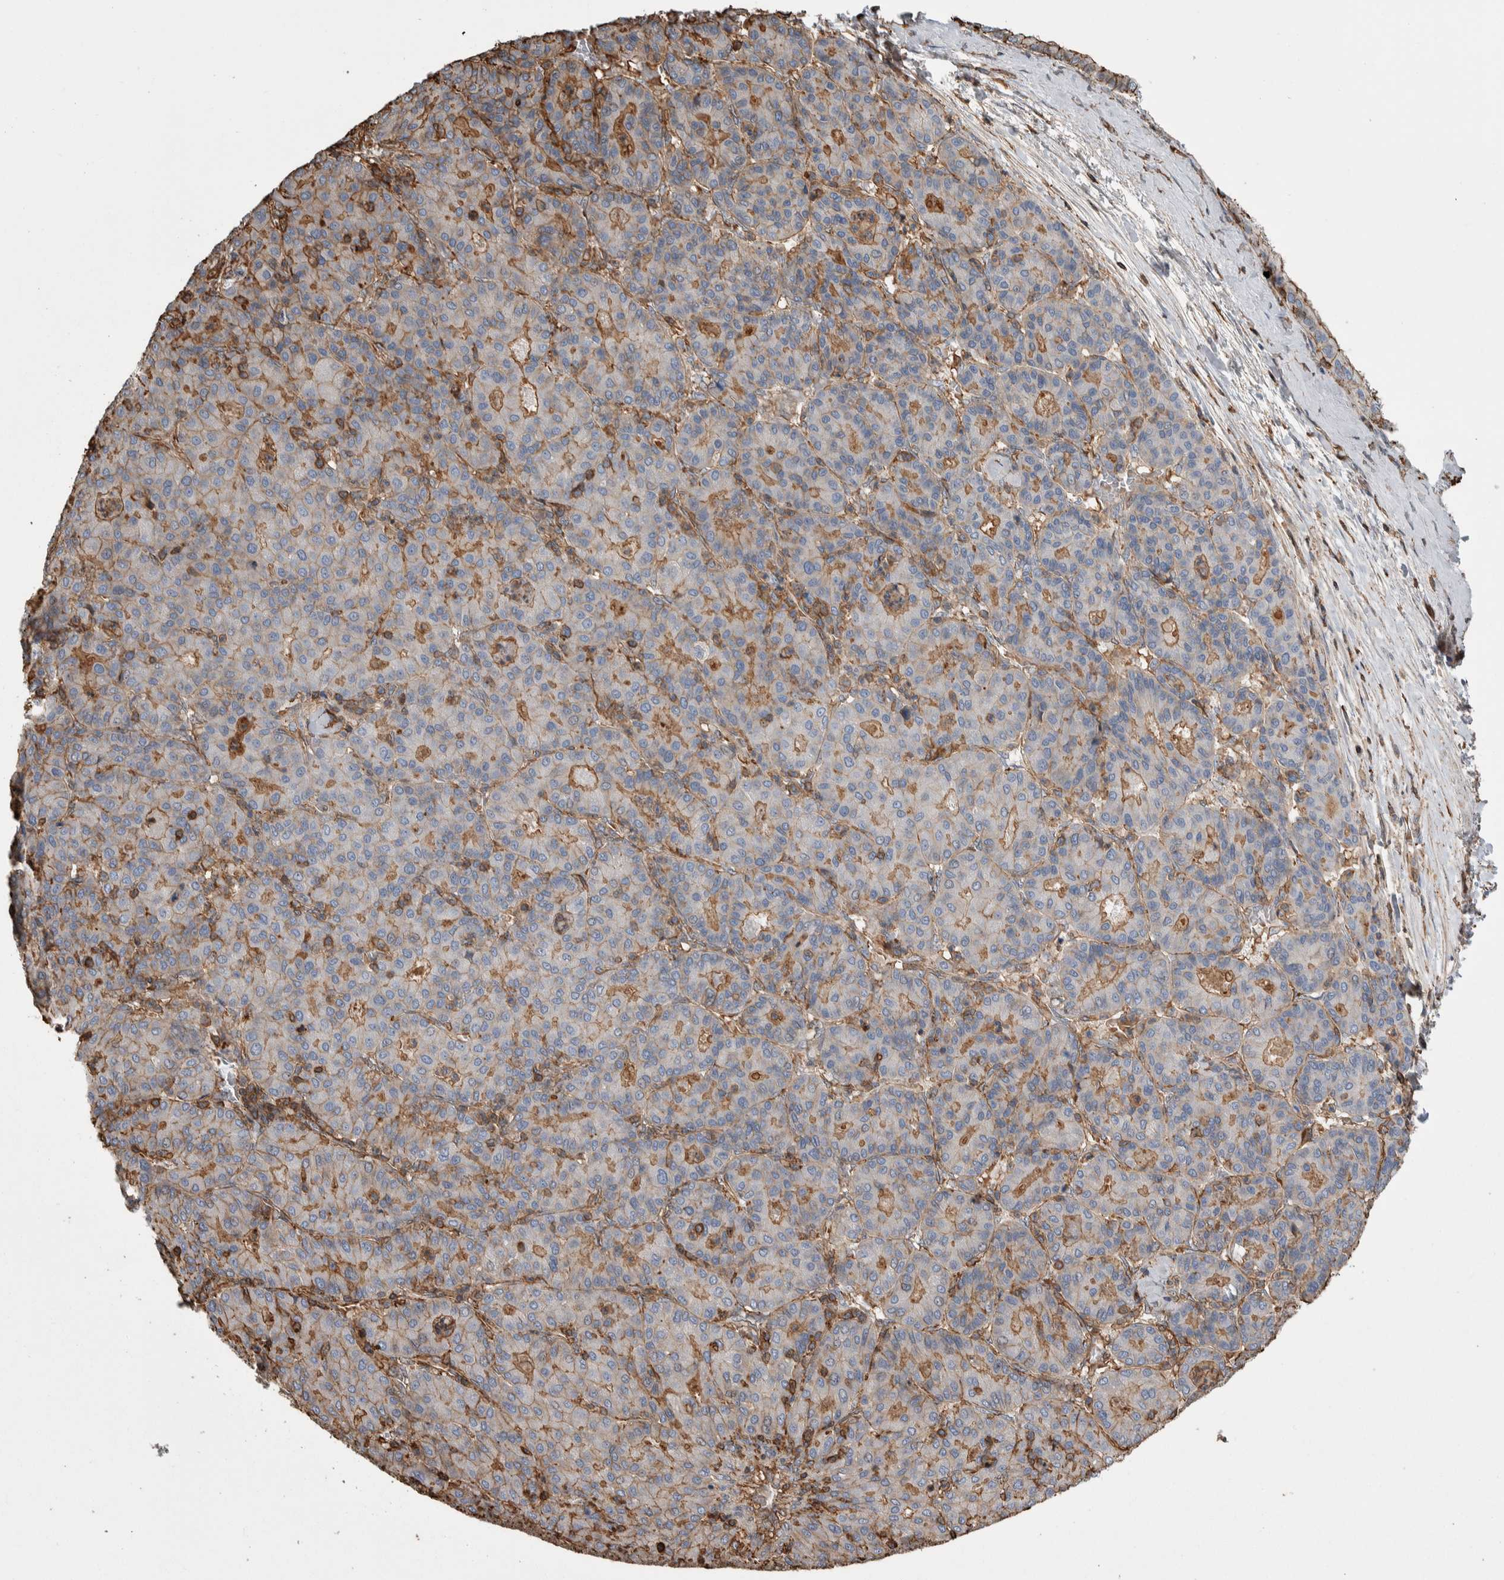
{"staining": {"intensity": "weak", "quantity": "25%-75%", "location": "cytoplasmic/membranous"}, "tissue": "liver cancer", "cell_type": "Tumor cells", "image_type": "cancer", "snomed": [{"axis": "morphology", "description": "Carcinoma, Hepatocellular, NOS"}, {"axis": "topography", "description": "Liver"}], "caption": "A histopathology image of hepatocellular carcinoma (liver) stained for a protein demonstrates weak cytoplasmic/membranous brown staining in tumor cells.", "gene": "ENPP2", "patient": {"sex": "male", "age": 65}}